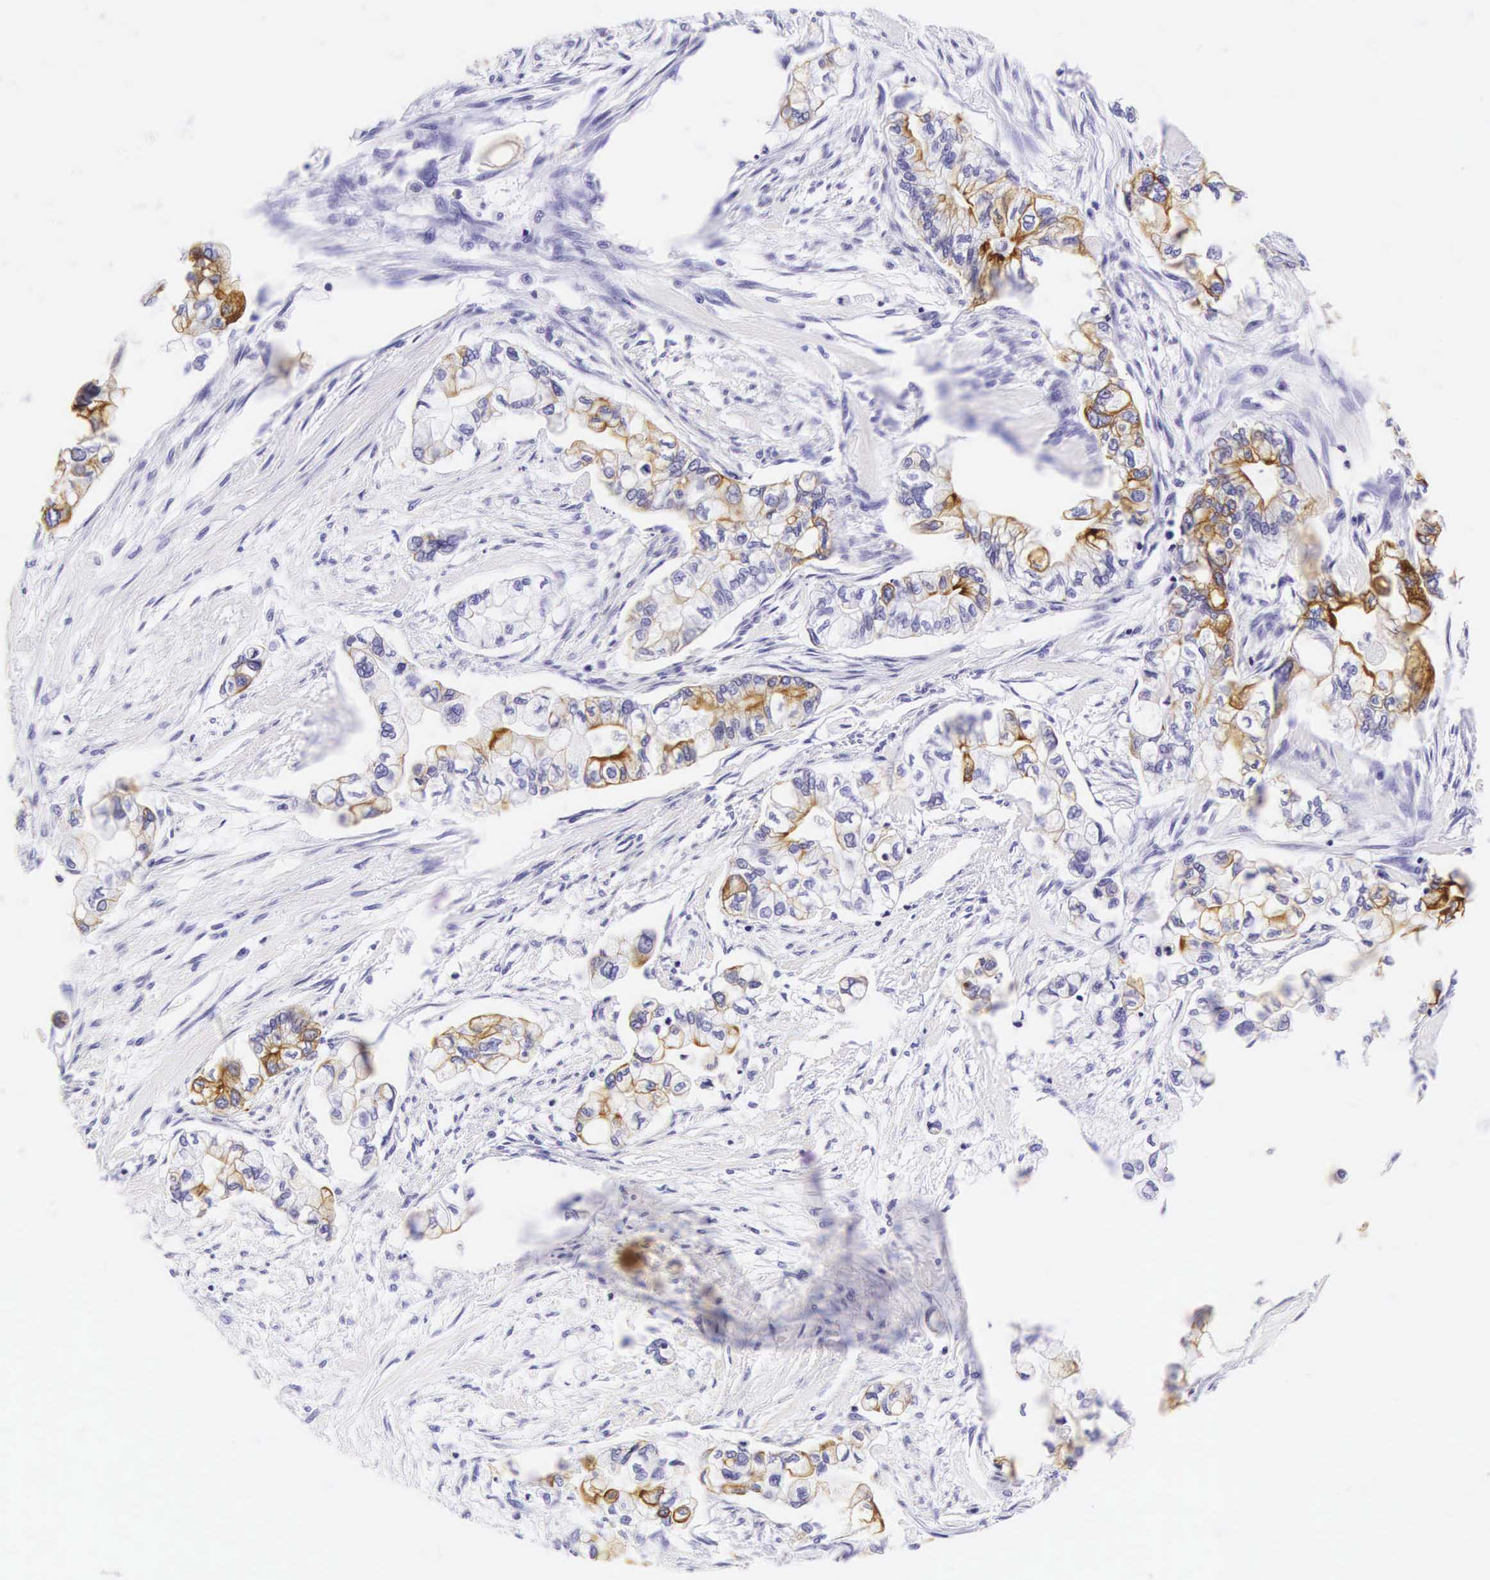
{"staining": {"intensity": "strong", "quantity": ">75%", "location": "cytoplasmic/membranous"}, "tissue": "pancreatic cancer", "cell_type": "Tumor cells", "image_type": "cancer", "snomed": [{"axis": "morphology", "description": "Adenocarcinoma, NOS"}, {"axis": "topography", "description": "Pancreas"}], "caption": "Pancreatic cancer (adenocarcinoma) was stained to show a protein in brown. There is high levels of strong cytoplasmic/membranous positivity in about >75% of tumor cells.", "gene": "KRT18", "patient": {"sex": "male", "age": 79}}